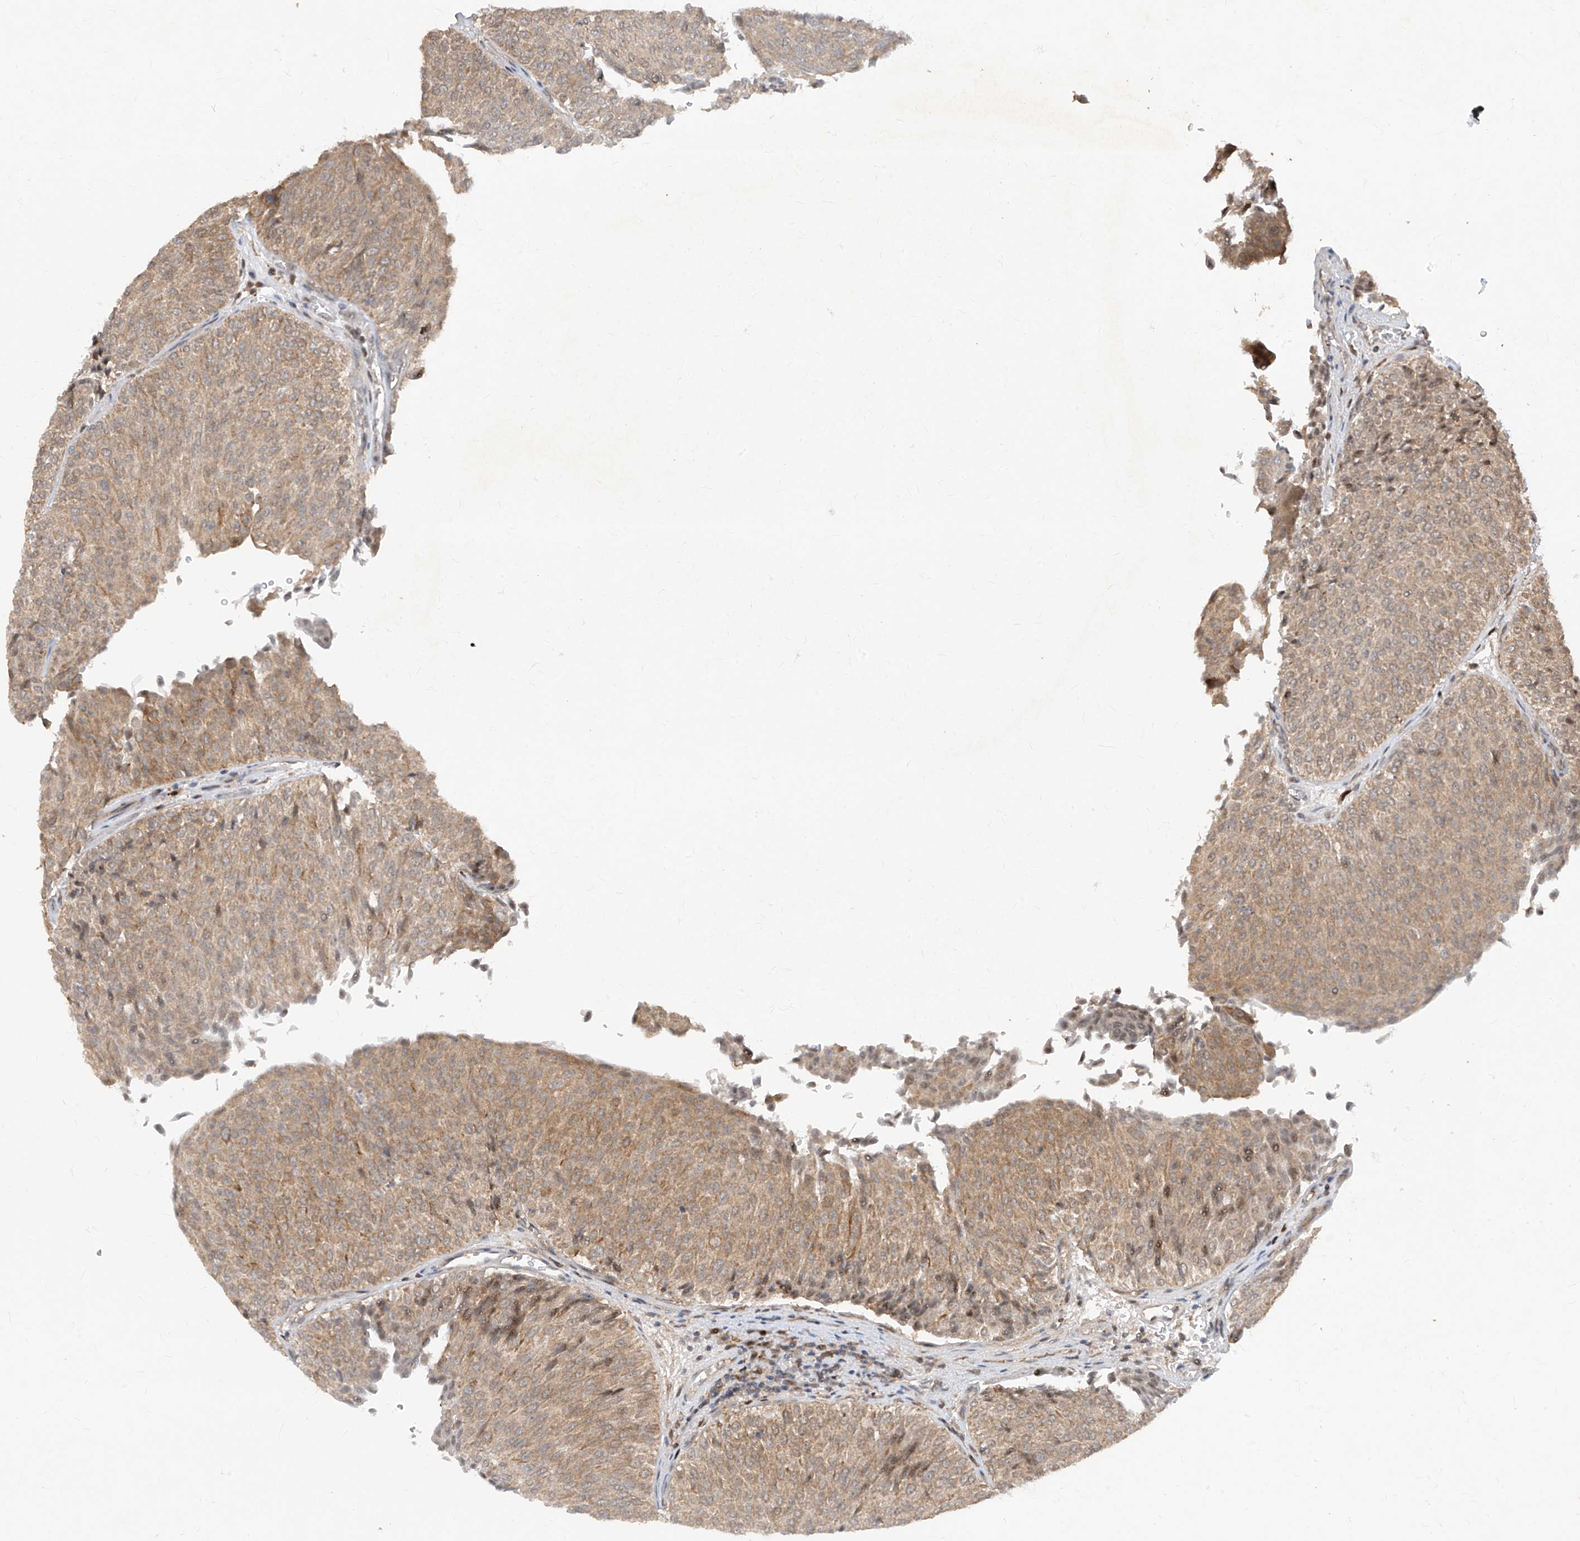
{"staining": {"intensity": "moderate", "quantity": ">75%", "location": "cytoplasmic/membranous"}, "tissue": "urothelial cancer", "cell_type": "Tumor cells", "image_type": "cancer", "snomed": [{"axis": "morphology", "description": "Urothelial carcinoma, Low grade"}, {"axis": "topography", "description": "Urinary bladder"}], "caption": "Immunohistochemistry of urothelial cancer reveals medium levels of moderate cytoplasmic/membranous staining in approximately >75% of tumor cells. (DAB (3,3'-diaminobenzidine) IHC with brightfield microscopy, high magnification).", "gene": "ZNF358", "patient": {"sex": "male", "age": 78}}